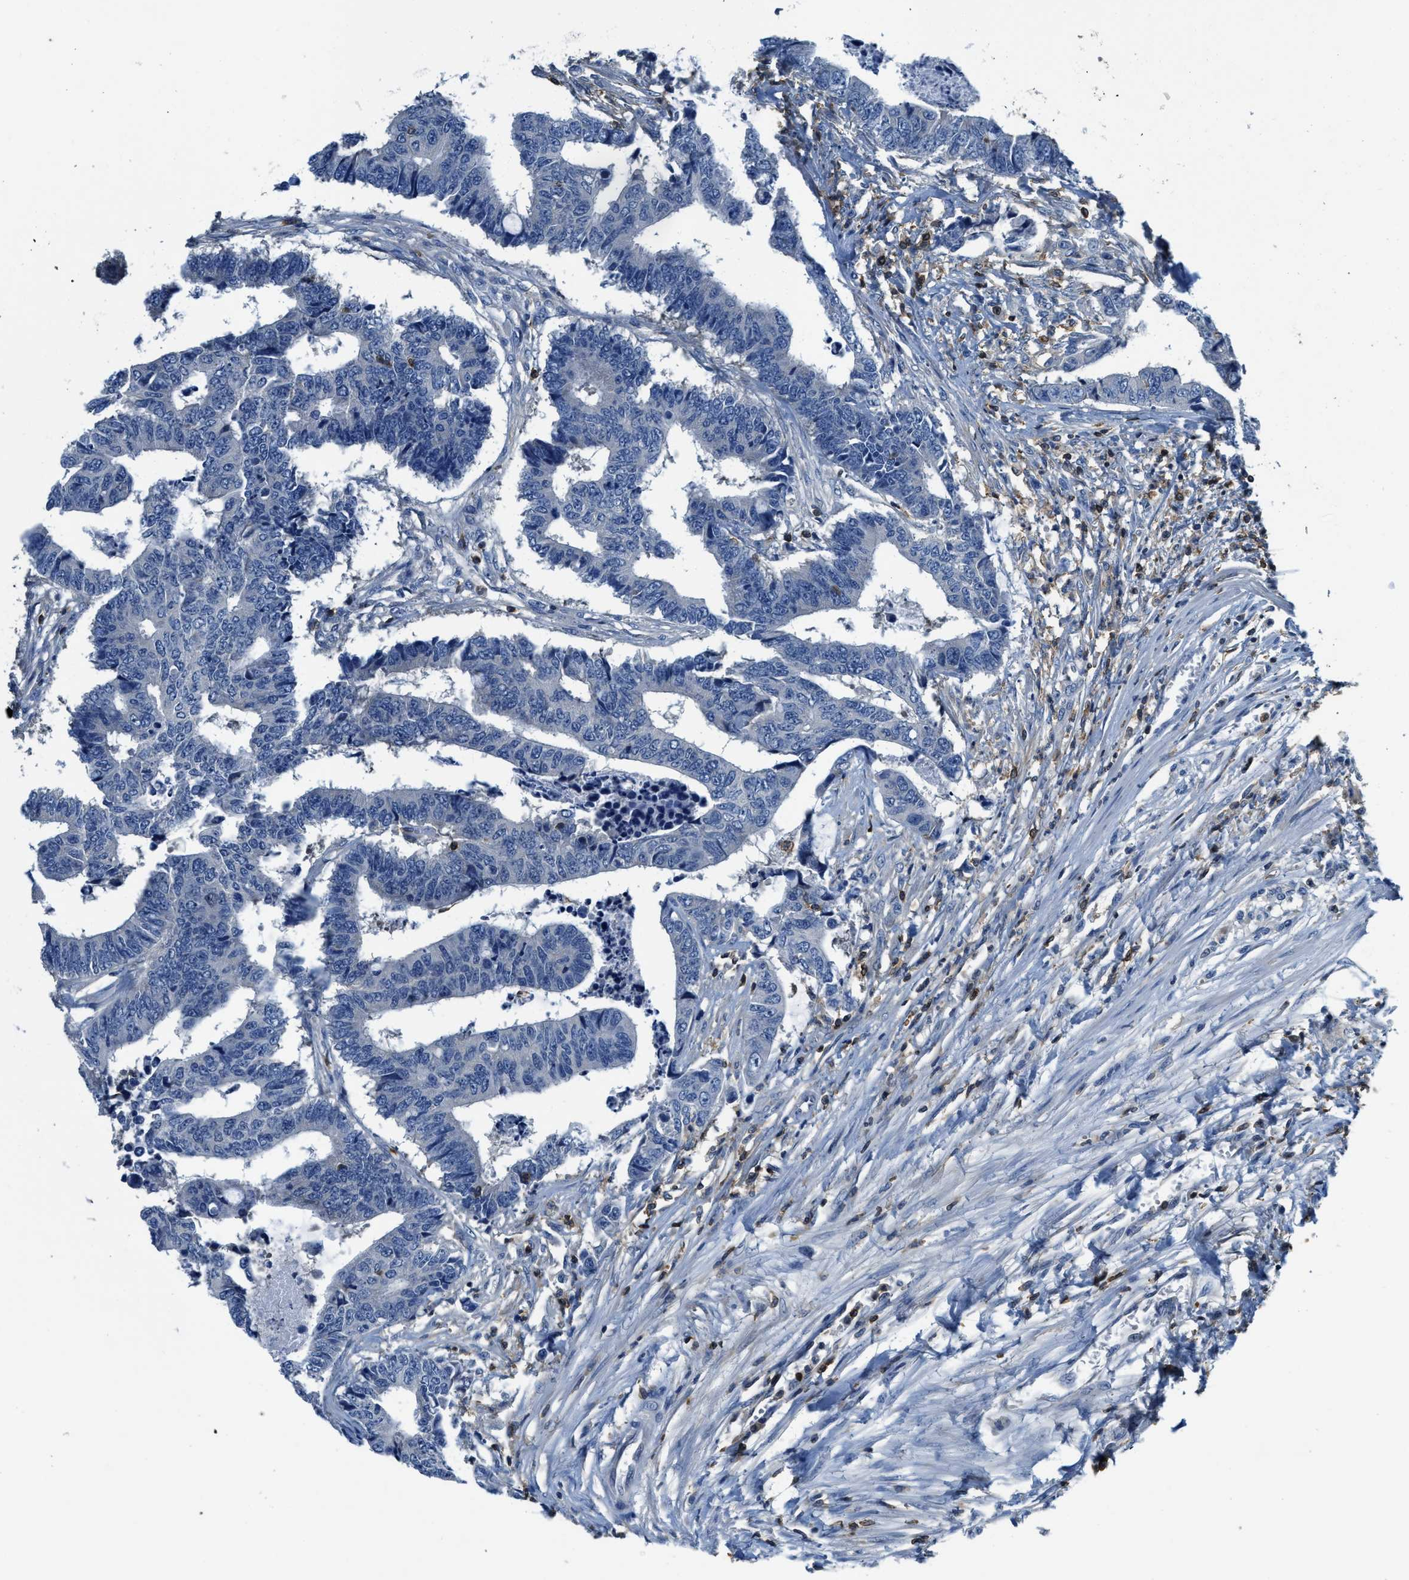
{"staining": {"intensity": "negative", "quantity": "none", "location": "none"}, "tissue": "colorectal cancer", "cell_type": "Tumor cells", "image_type": "cancer", "snomed": [{"axis": "morphology", "description": "Adenocarcinoma, NOS"}, {"axis": "topography", "description": "Rectum"}], "caption": "A high-resolution photomicrograph shows immunohistochemistry staining of colorectal cancer (adenocarcinoma), which reveals no significant expression in tumor cells.", "gene": "MYO1G", "patient": {"sex": "male", "age": 84}}